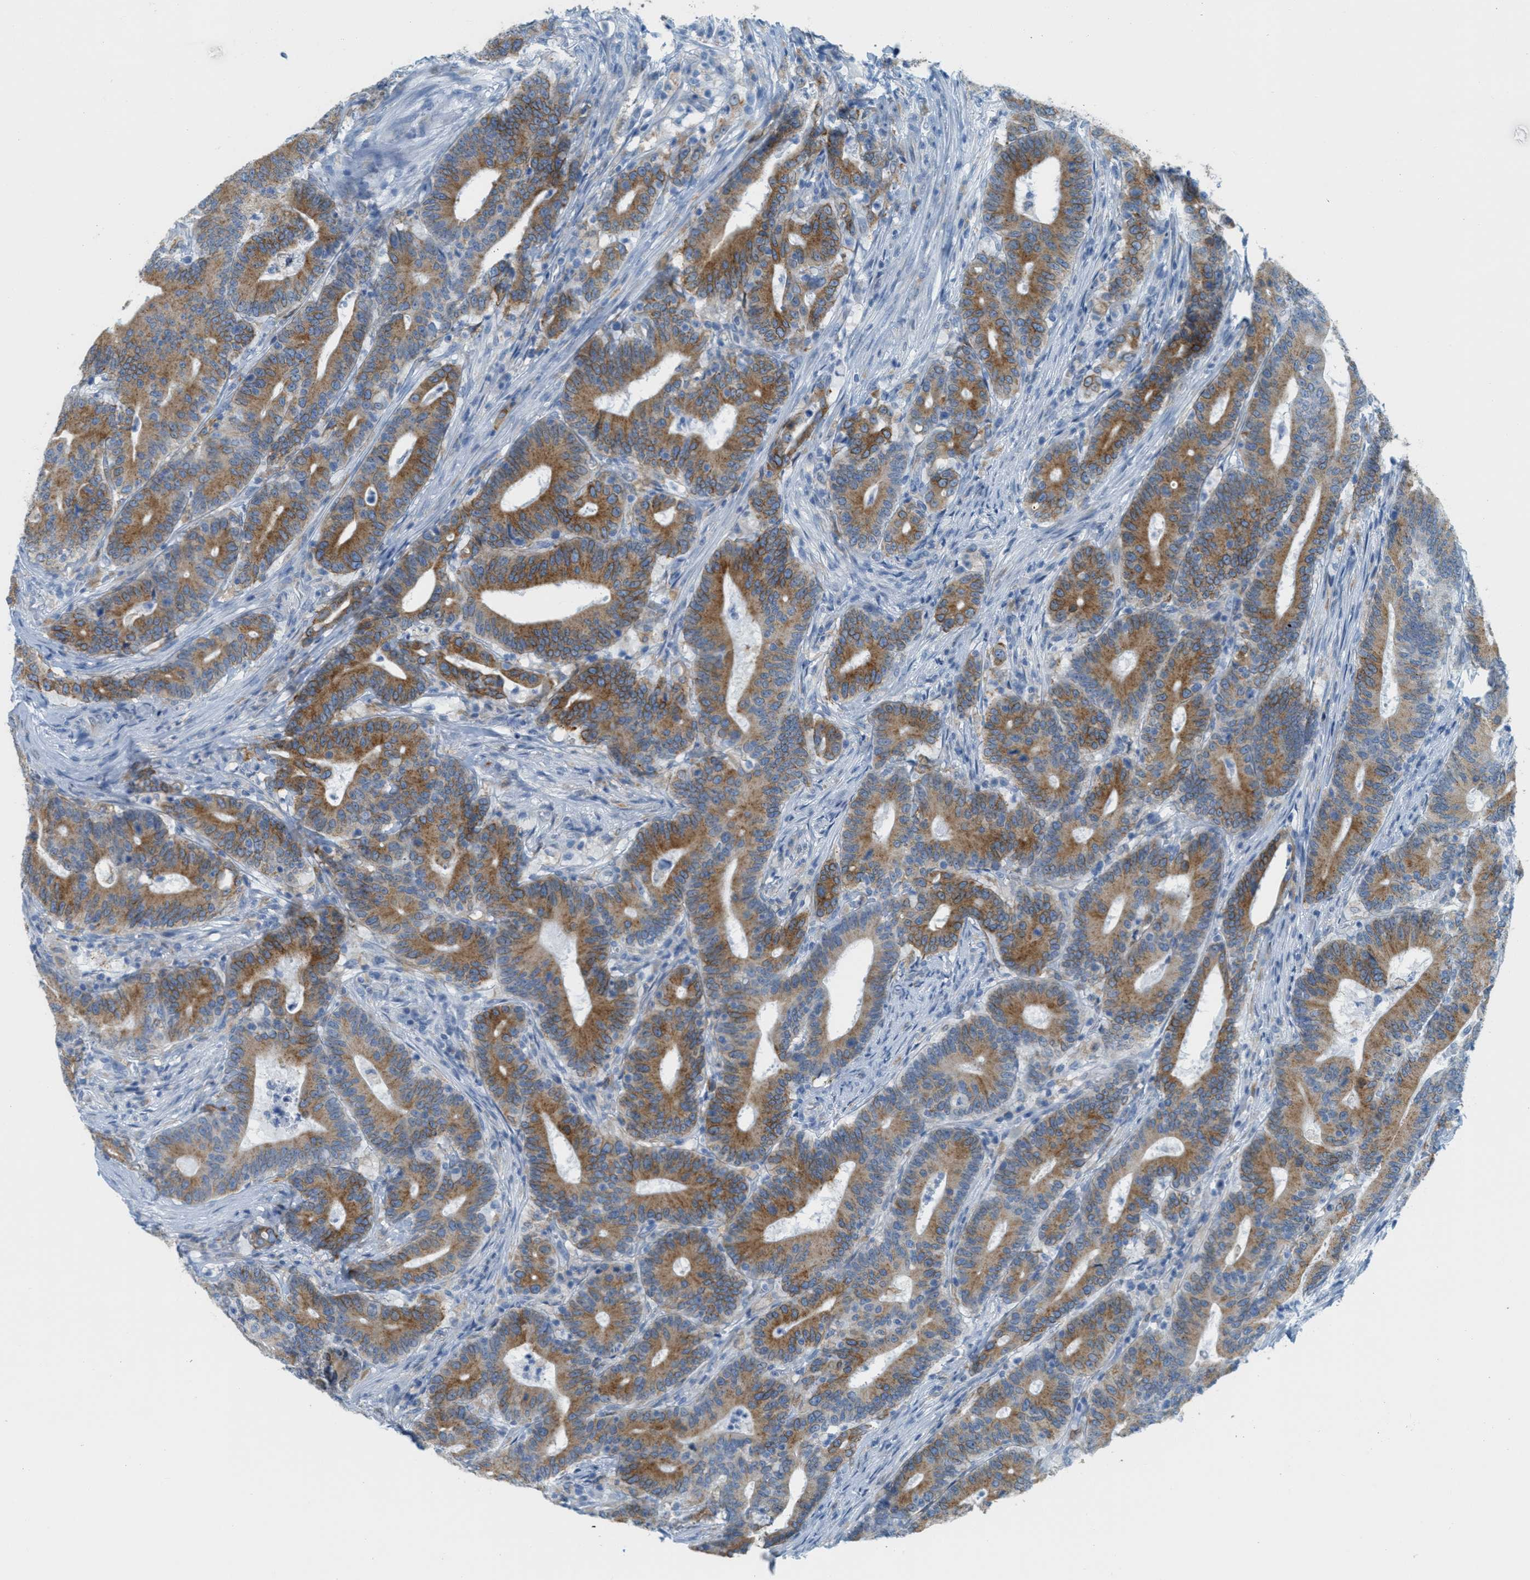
{"staining": {"intensity": "strong", "quantity": ">75%", "location": "cytoplasmic/membranous"}, "tissue": "colorectal cancer", "cell_type": "Tumor cells", "image_type": "cancer", "snomed": [{"axis": "morphology", "description": "Adenocarcinoma, NOS"}, {"axis": "topography", "description": "Colon"}], "caption": "Immunohistochemistry (IHC) staining of colorectal cancer, which shows high levels of strong cytoplasmic/membranous expression in approximately >75% of tumor cells indicating strong cytoplasmic/membranous protein positivity. The staining was performed using DAB (3,3'-diaminobenzidine) (brown) for protein detection and nuclei were counterstained in hematoxylin (blue).", "gene": "TEX264", "patient": {"sex": "female", "age": 66}}